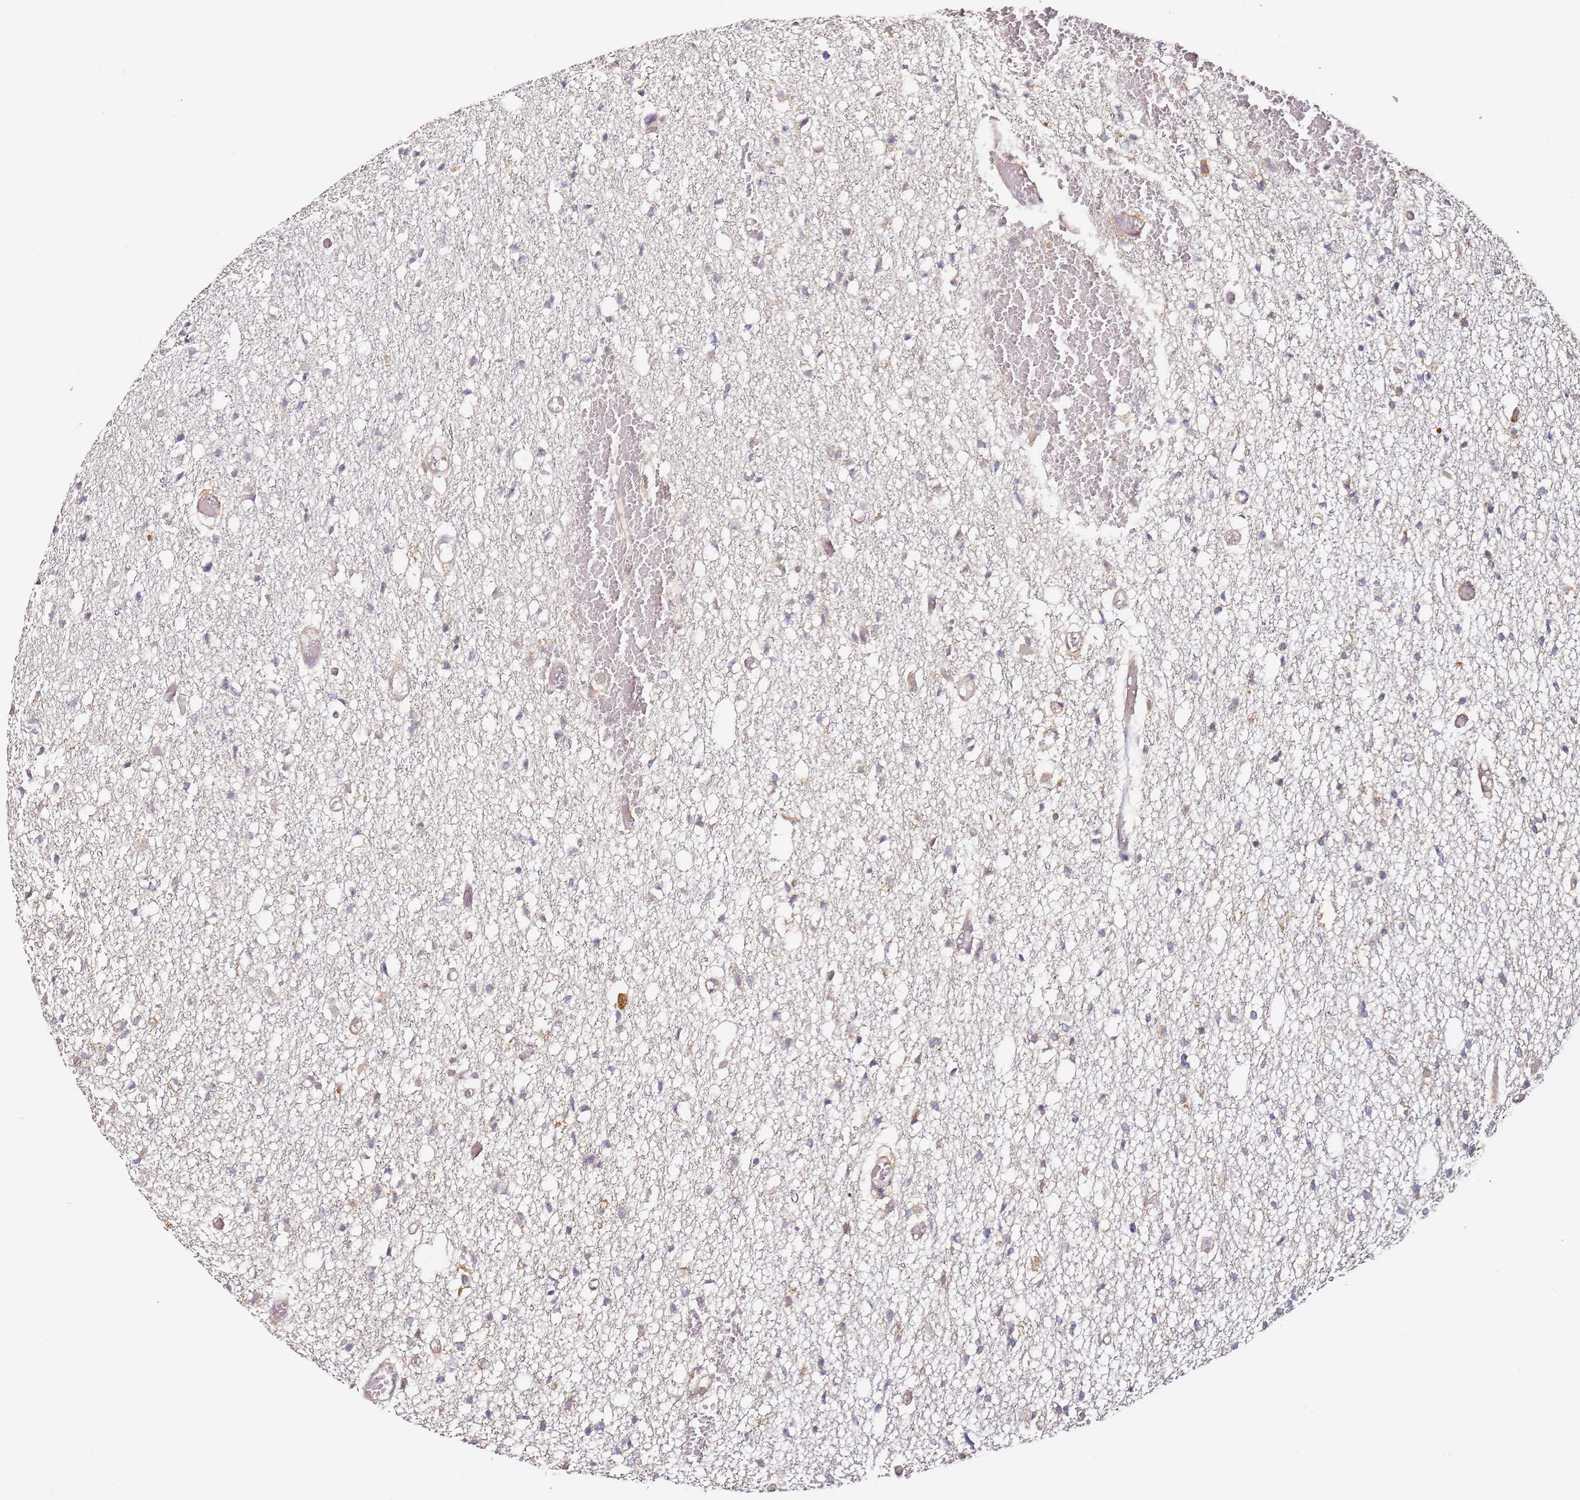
{"staining": {"intensity": "negative", "quantity": "none", "location": "none"}, "tissue": "glioma", "cell_type": "Tumor cells", "image_type": "cancer", "snomed": [{"axis": "morphology", "description": "Glioma, malignant, Low grade"}, {"axis": "topography", "description": "Brain"}], "caption": "This is a image of immunohistochemistry staining of malignant glioma (low-grade), which shows no positivity in tumor cells.", "gene": "RPS3A", "patient": {"sex": "female", "age": 22}}